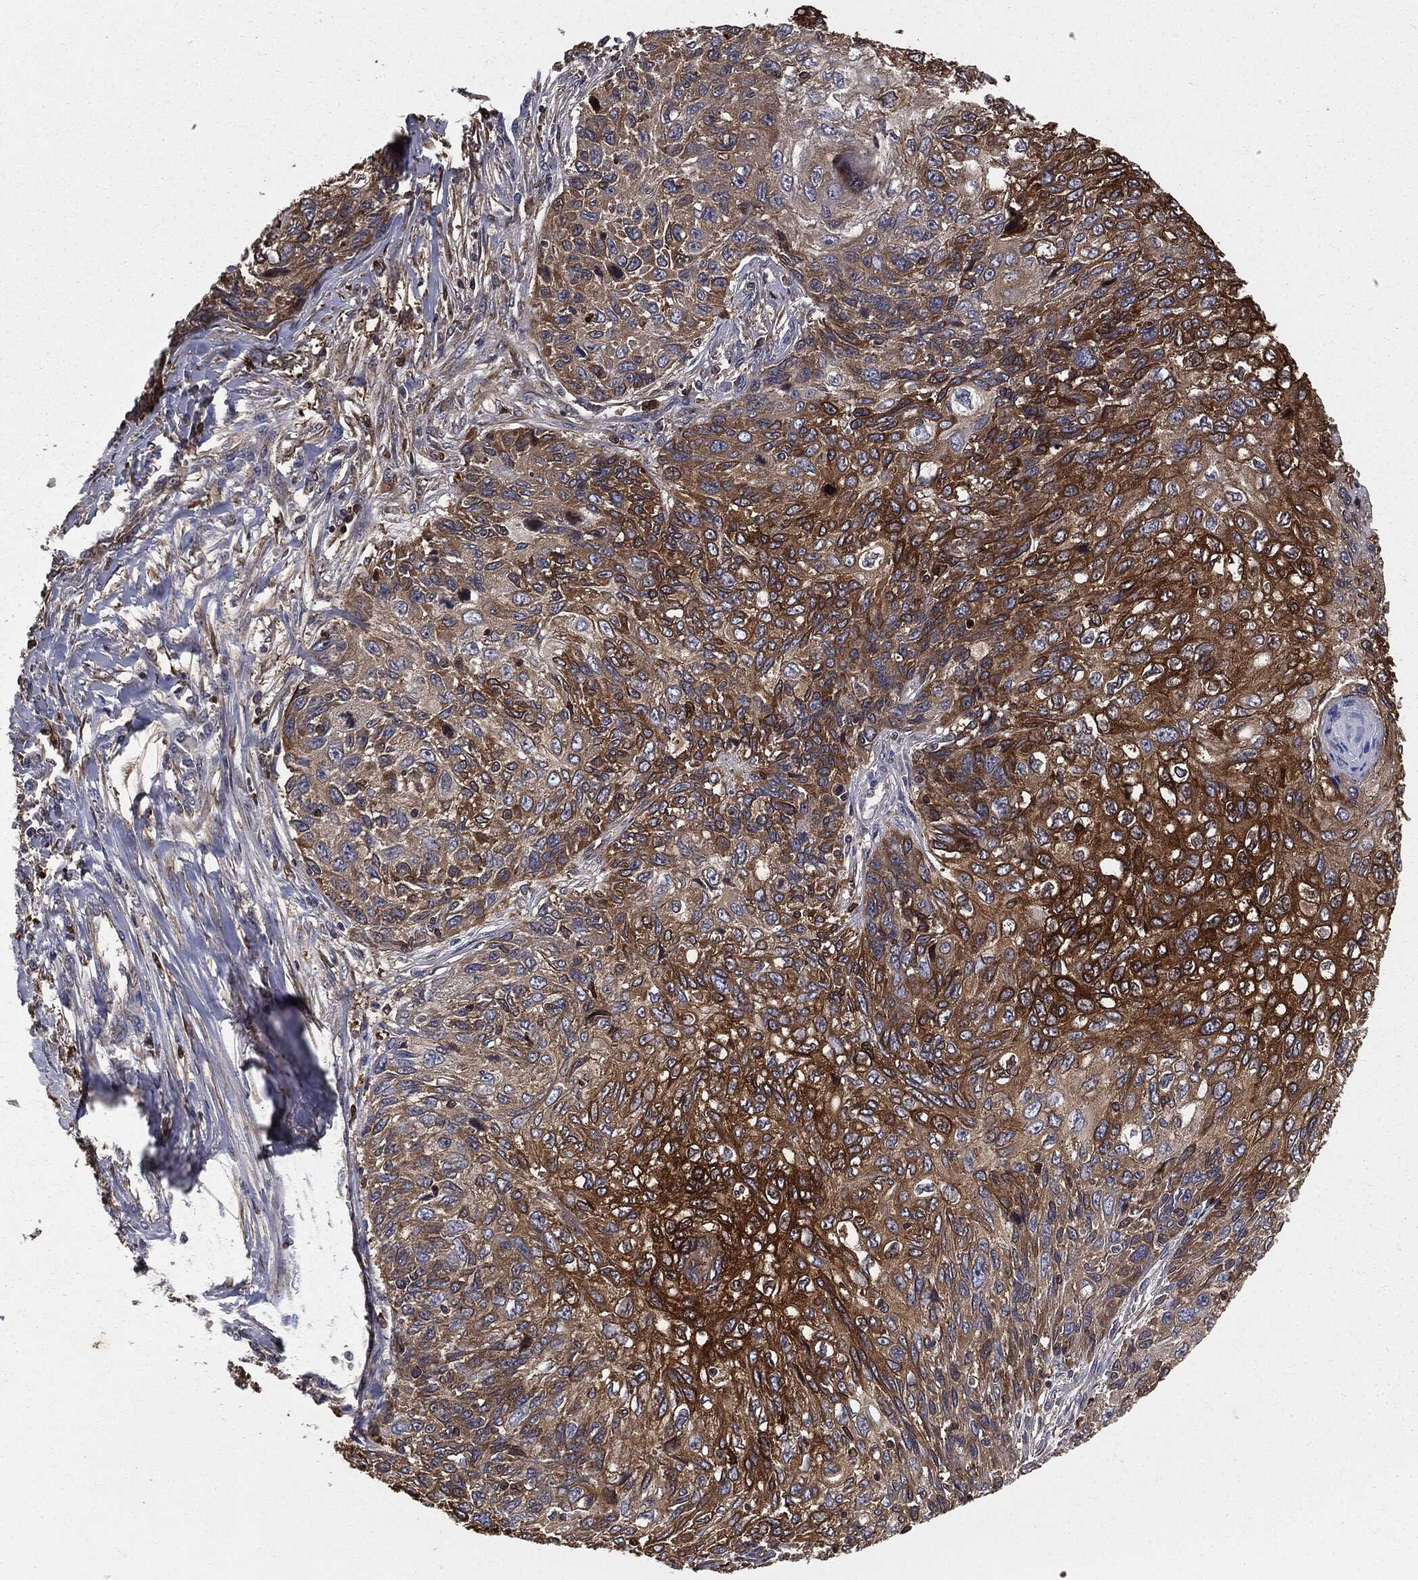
{"staining": {"intensity": "strong", "quantity": "25%-75%", "location": "cytoplasmic/membranous"}, "tissue": "skin cancer", "cell_type": "Tumor cells", "image_type": "cancer", "snomed": [{"axis": "morphology", "description": "Squamous cell carcinoma, NOS"}, {"axis": "topography", "description": "Skin"}], "caption": "A photomicrograph of skin squamous cell carcinoma stained for a protein reveals strong cytoplasmic/membranous brown staining in tumor cells.", "gene": "GNB5", "patient": {"sex": "male", "age": 92}}